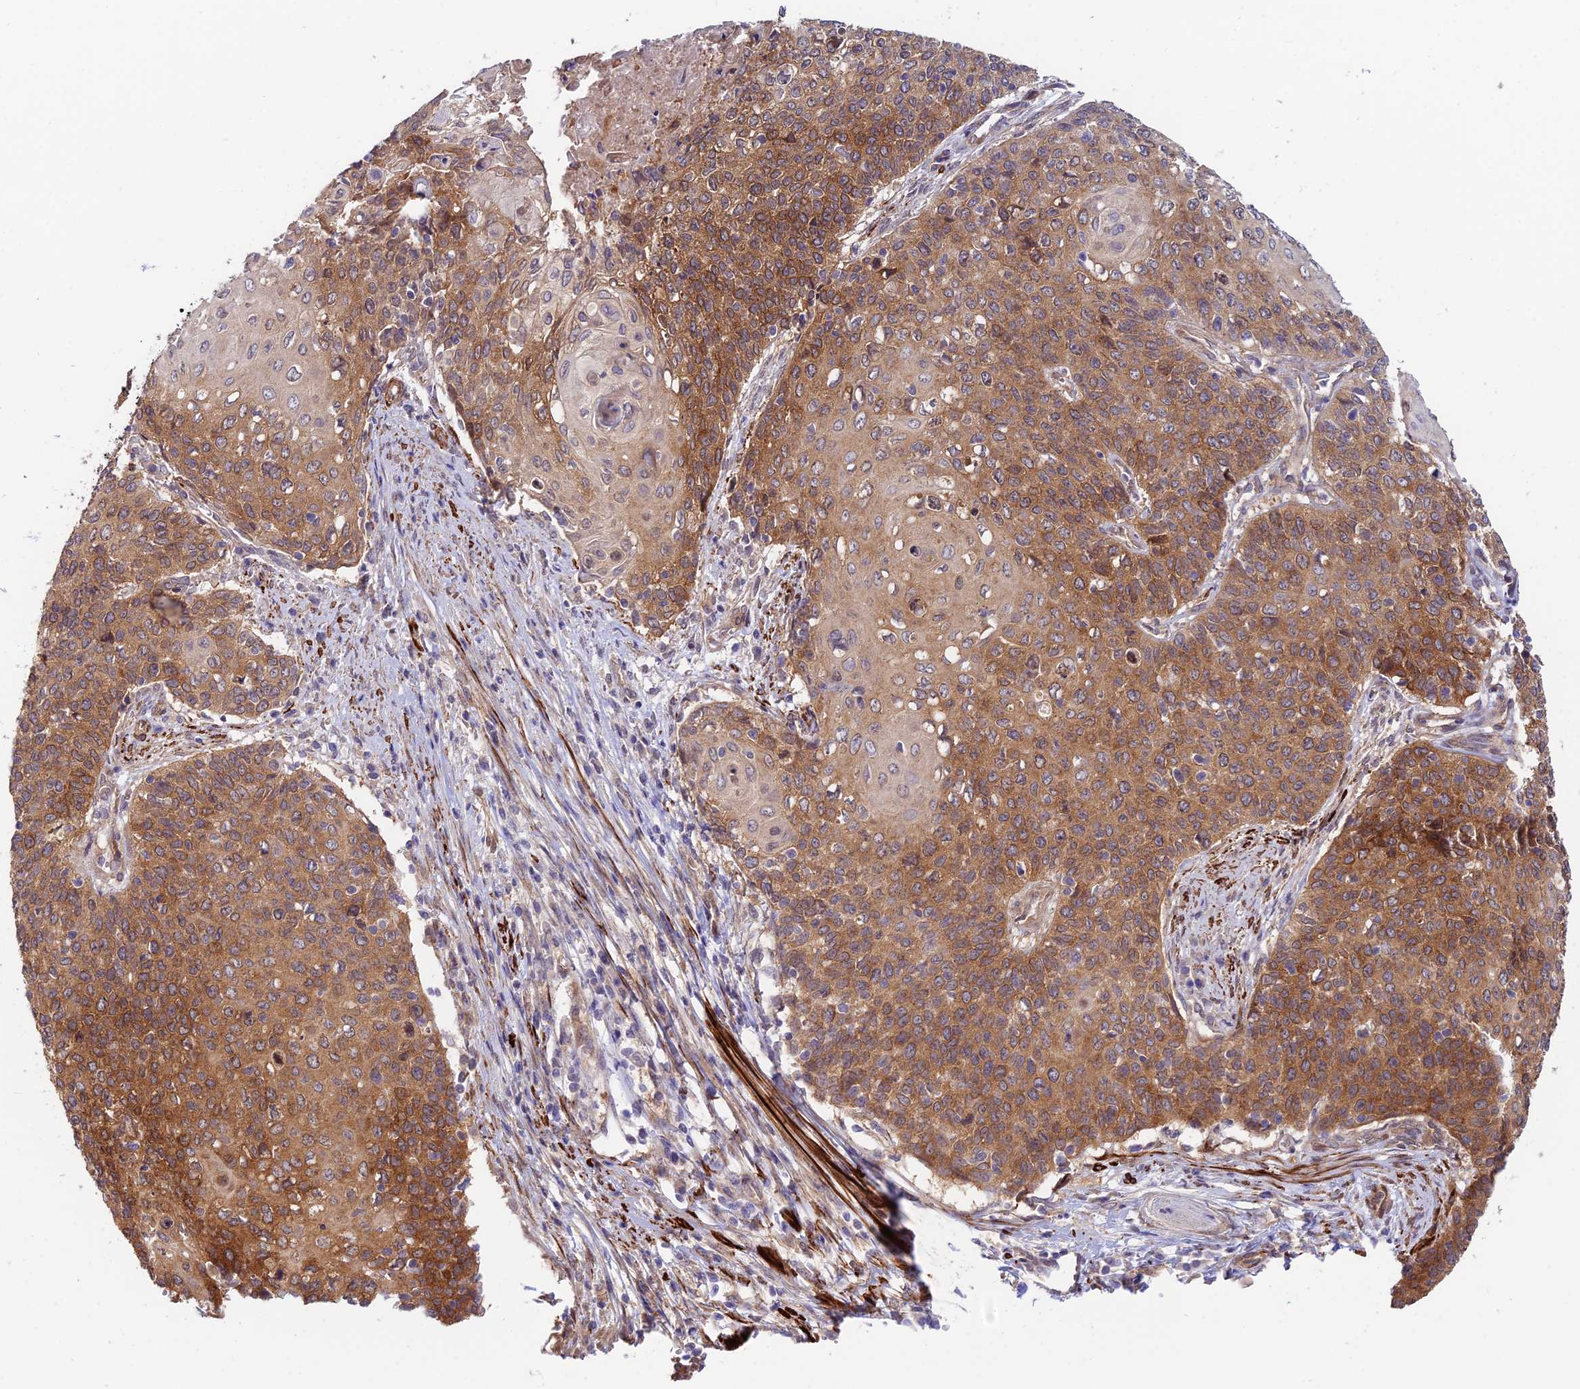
{"staining": {"intensity": "moderate", "quantity": ">75%", "location": "cytoplasmic/membranous"}, "tissue": "cervical cancer", "cell_type": "Tumor cells", "image_type": "cancer", "snomed": [{"axis": "morphology", "description": "Squamous cell carcinoma, NOS"}, {"axis": "topography", "description": "Cervix"}], "caption": "Human cervical cancer stained with a protein marker displays moderate staining in tumor cells.", "gene": "ANKRD50", "patient": {"sex": "female", "age": 39}}